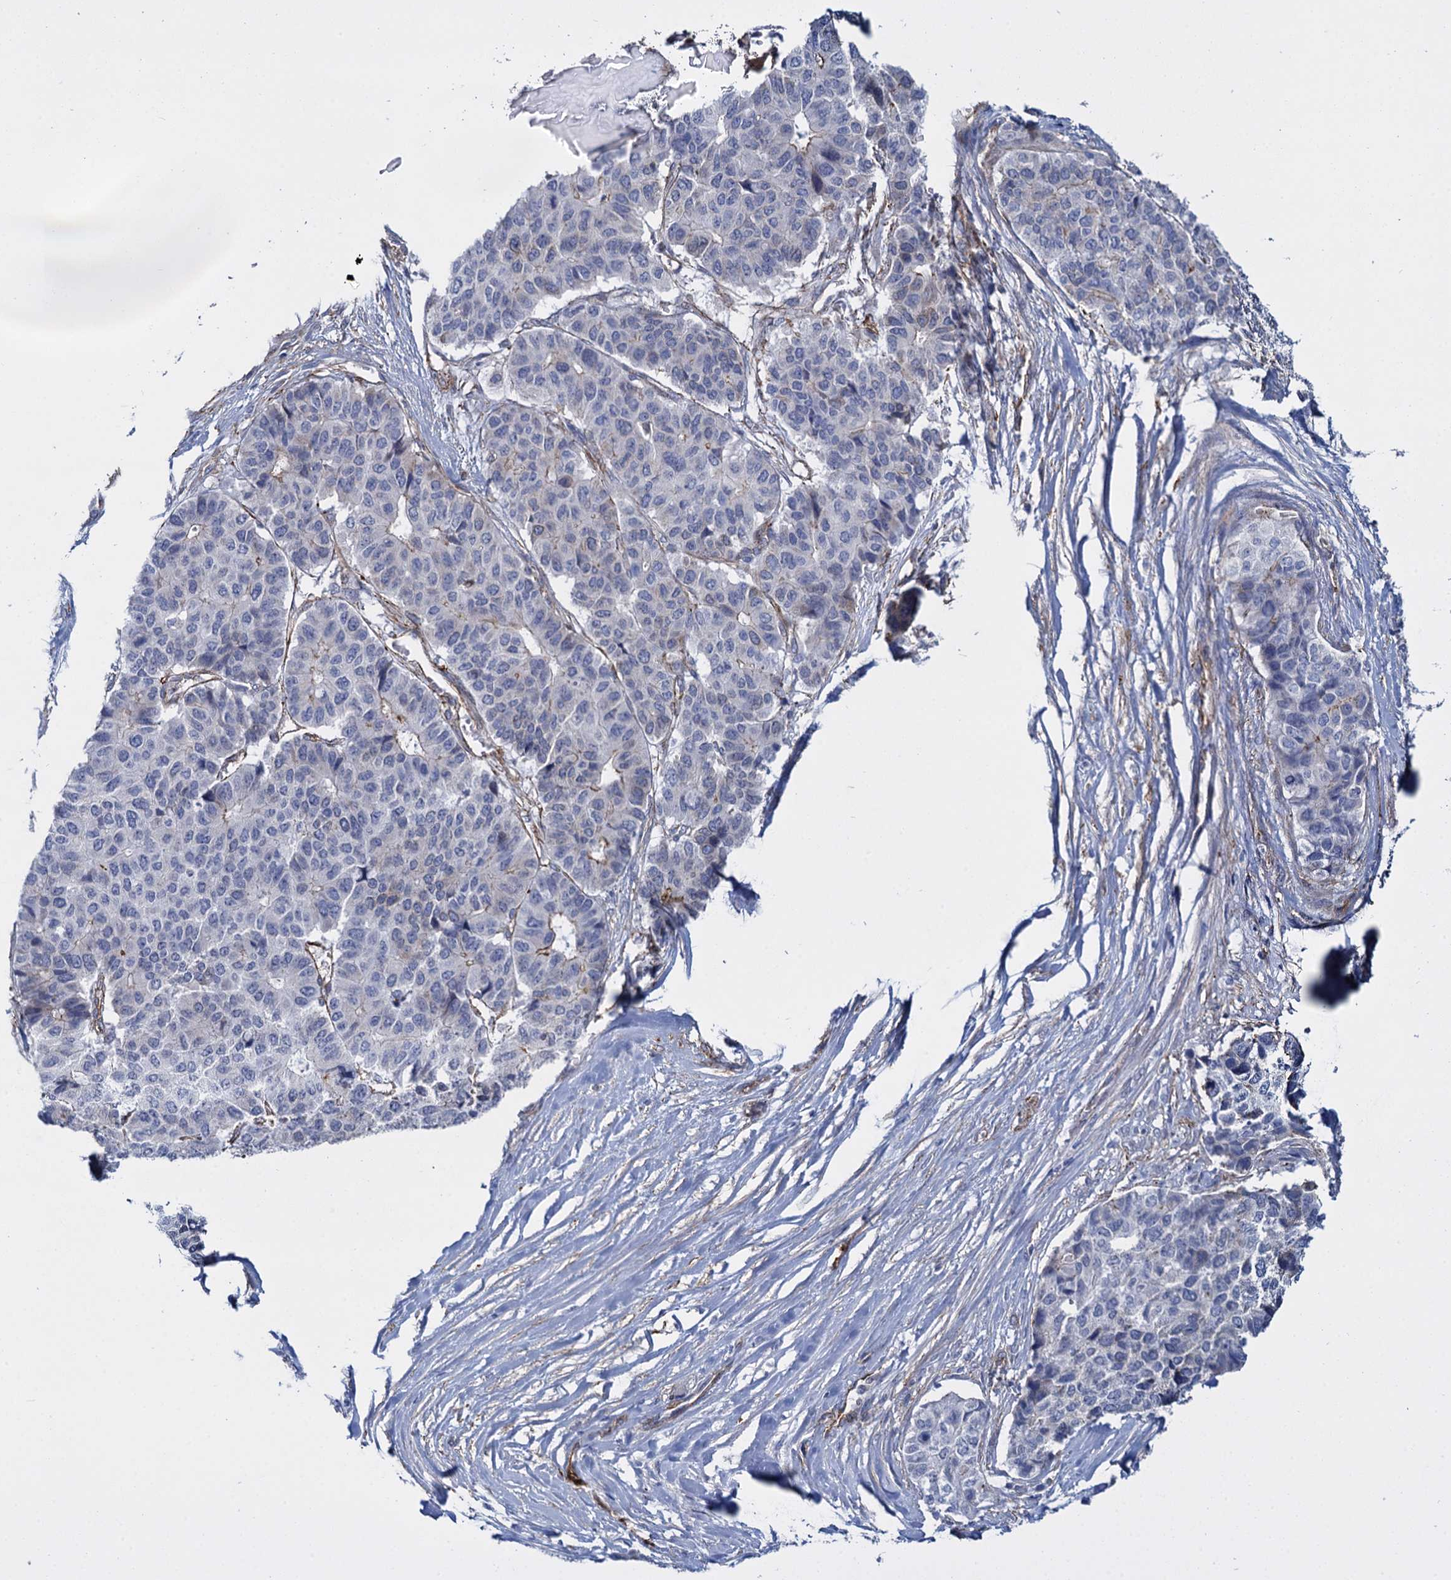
{"staining": {"intensity": "weak", "quantity": "<25%", "location": "cytoplasmic/membranous"}, "tissue": "pancreatic cancer", "cell_type": "Tumor cells", "image_type": "cancer", "snomed": [{"axis": "morphology", "description": "Adenocarcinoma, NOS"}, {"axis": "topography", "description": "Pancreas"}], "caption": "An image of adenocarcinoma (pancreatic) stained for a protein shows no brown staining in tumor cells. (DAB immunohistochemistry, high magnification).", "gene": "SNCG", "patient": {"sex": "male", "age": 50}}